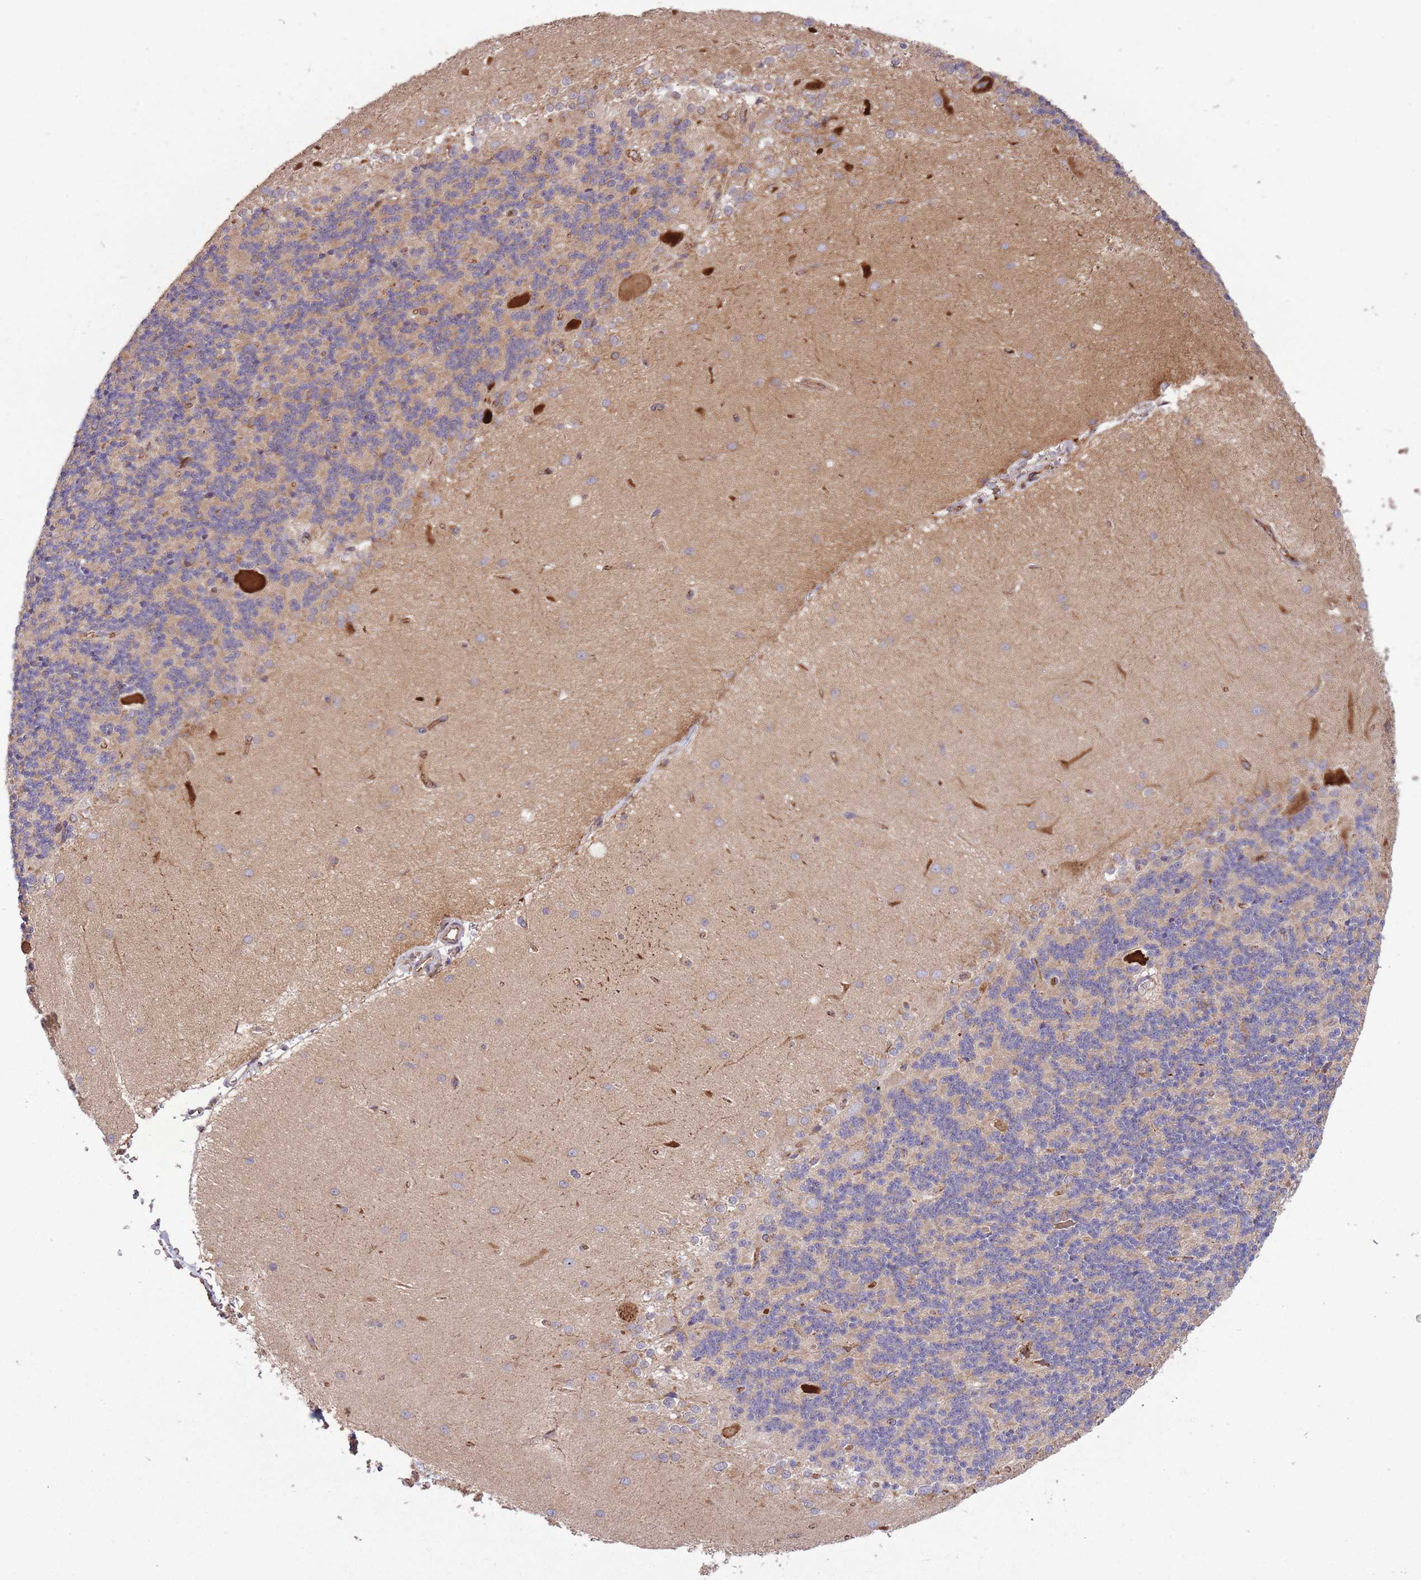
{"staining": {"intensity": "moderate", "quantity": "25%-75%", "location": "cytoplasmic/membranous"}, "tissue": "cerebellum", "cell_type": "Cells in granular layer", "image_type": "normal", "snomed": [{"axis": "morphology", "description": "Normal tissue, NOS"}, {"axis": "topography", "description": "Cerebellum"}], "caption": "Moderate cytoplasmic/membranous protein positivity is appreciated in about 25%-75% of cells in granular layer in cerebellum.", "gene": "CISH", "patient": {"sex": "female", "age": 29}}